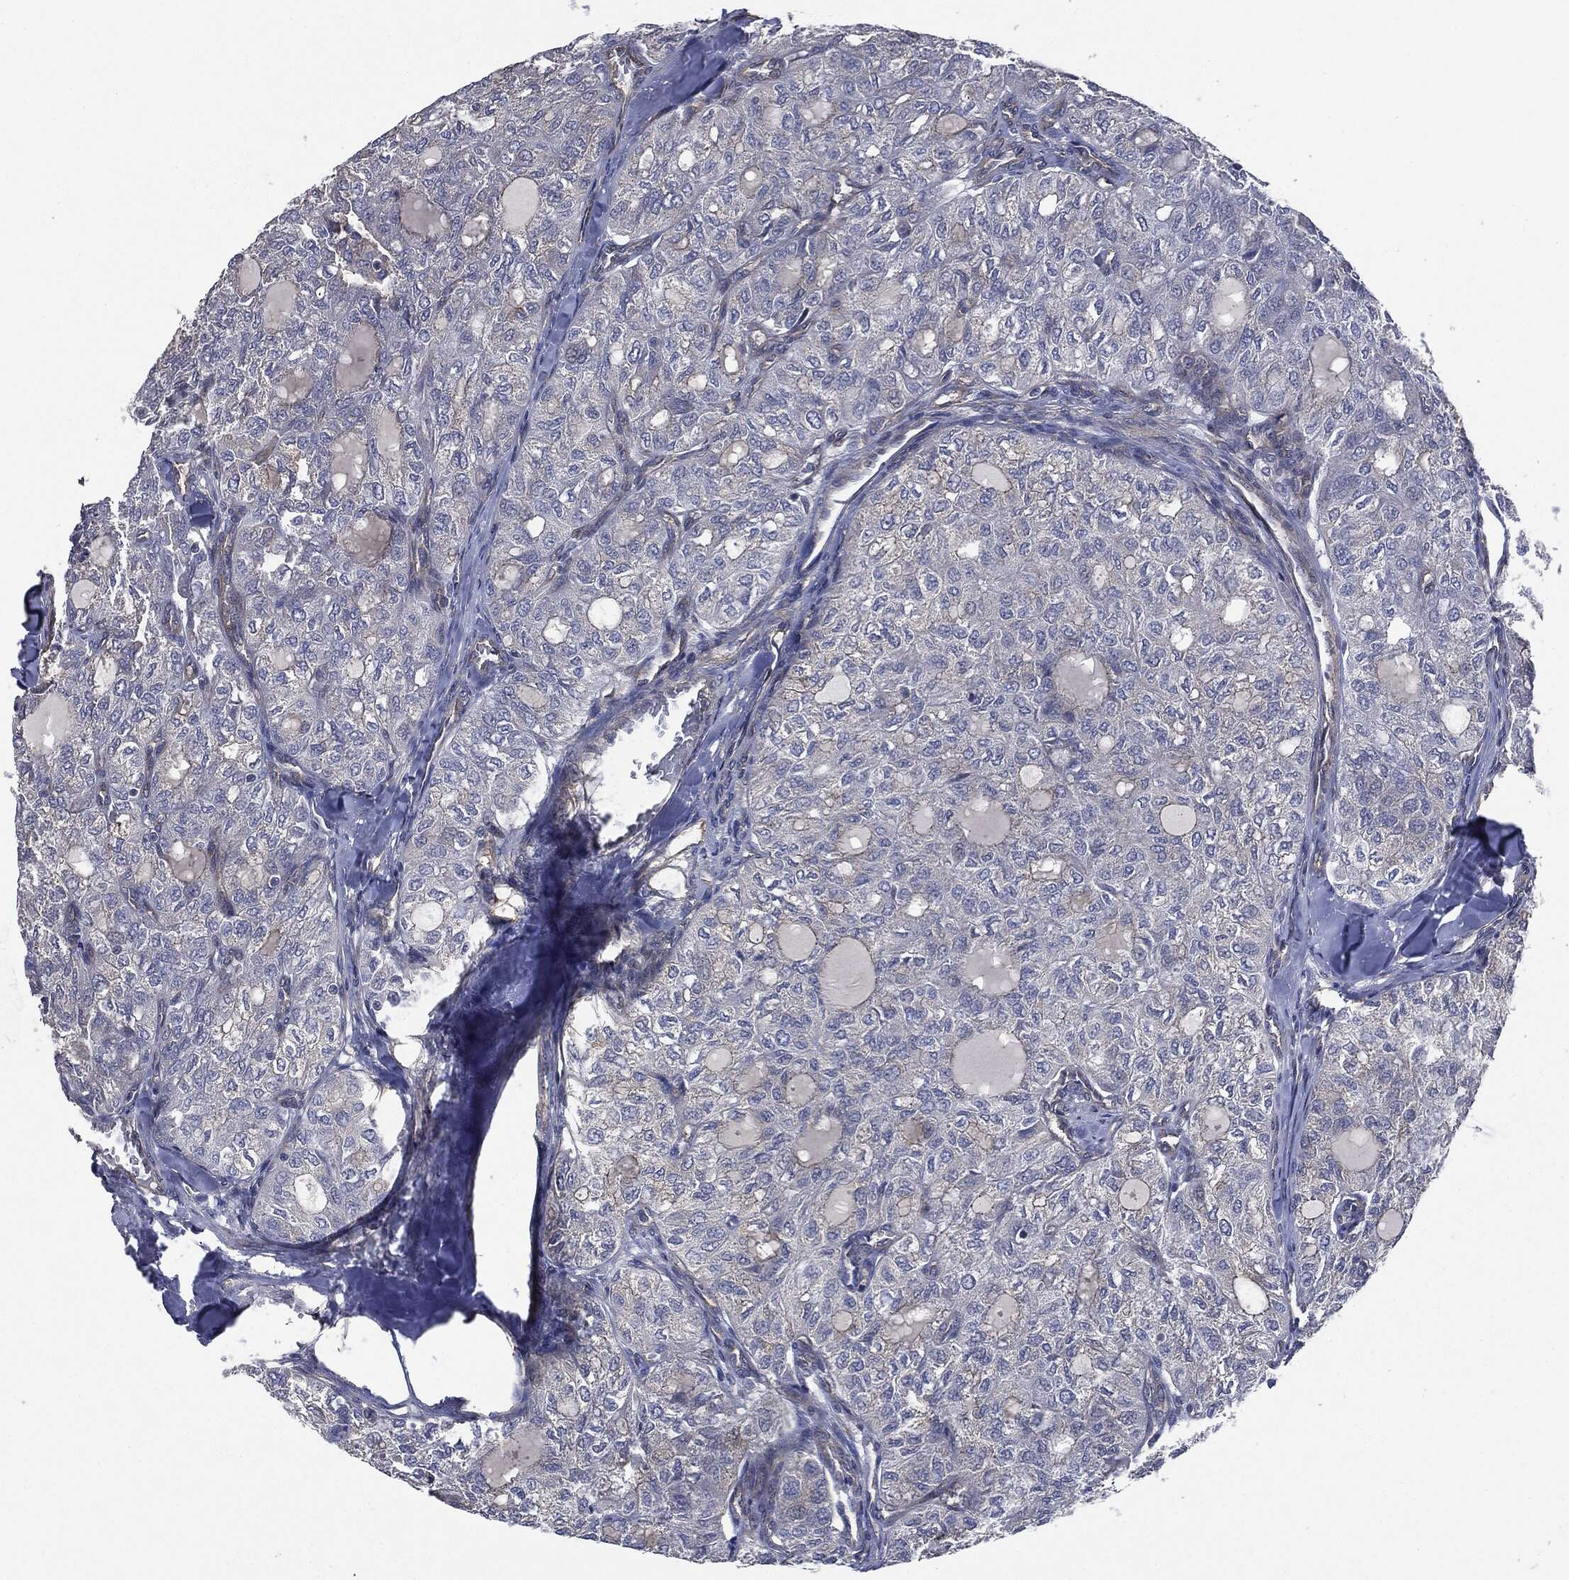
{"staining": {"intensity": "negative", "quantity": "none", "location": "none"}, "tissue": "thyroid cancer", "cell_type": "Tumor cells", "image_type": "cancer", "snomed": [{"axis": "morphology", "description": "Follicular adenoma carcinoma, NOS"}, {"axis": "topography", "description": "Thyroid gland"}], "caption": "The micrograph demonstrates no significant expression in tumor cells of thyroid cancer (follicular adenoma carcinoma).", "gene": "EPS15L1", "patient": {"sex": "male", "age": 75}}